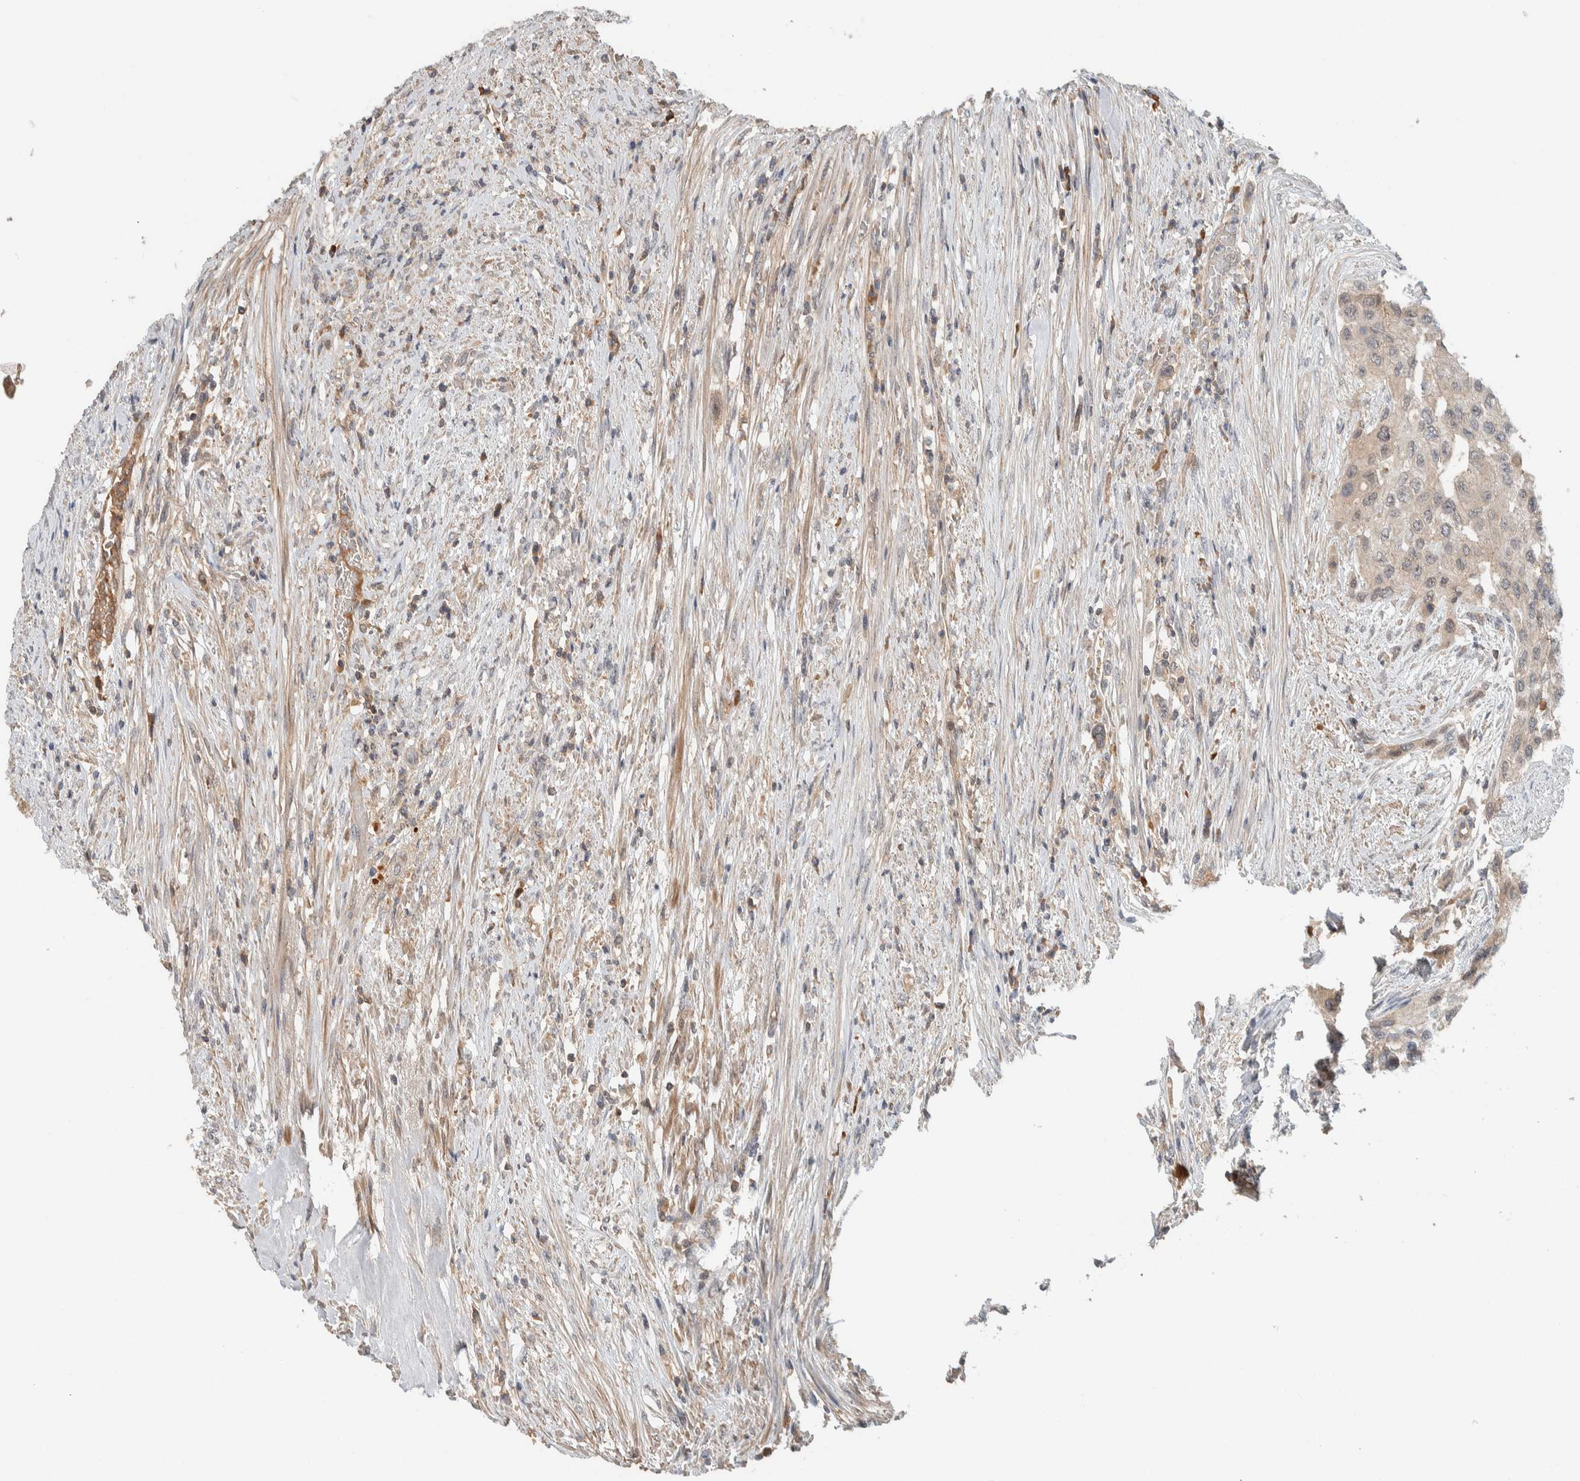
{"staining": {"intensity": "weak", "quantity": ">75%", "location": "cytoplasmic/membranous"}, "tissue": "urothelial cancer", "cell_type": "Tumor cells", "image_type": "cancer", "snomed": [{"axis": "morphology", "description": "Urothelial carcinoma, High grade"}, {"axis": "topography", "description": "Urinary bladder"}], "caption": "Tumor cells exhibit weak cytoplasmic/membranous staining in approximately >75% of cells in urothelial cancer. The staining was performed using DAB (3,3'-diaminobenzidine) to visualize the protein expression in brown, while the nuclei were stained in blue with hematoxylin (Magnification: 20x).", "gene": "ARMC7", "patient": {"sex": "female", "age": 56}}